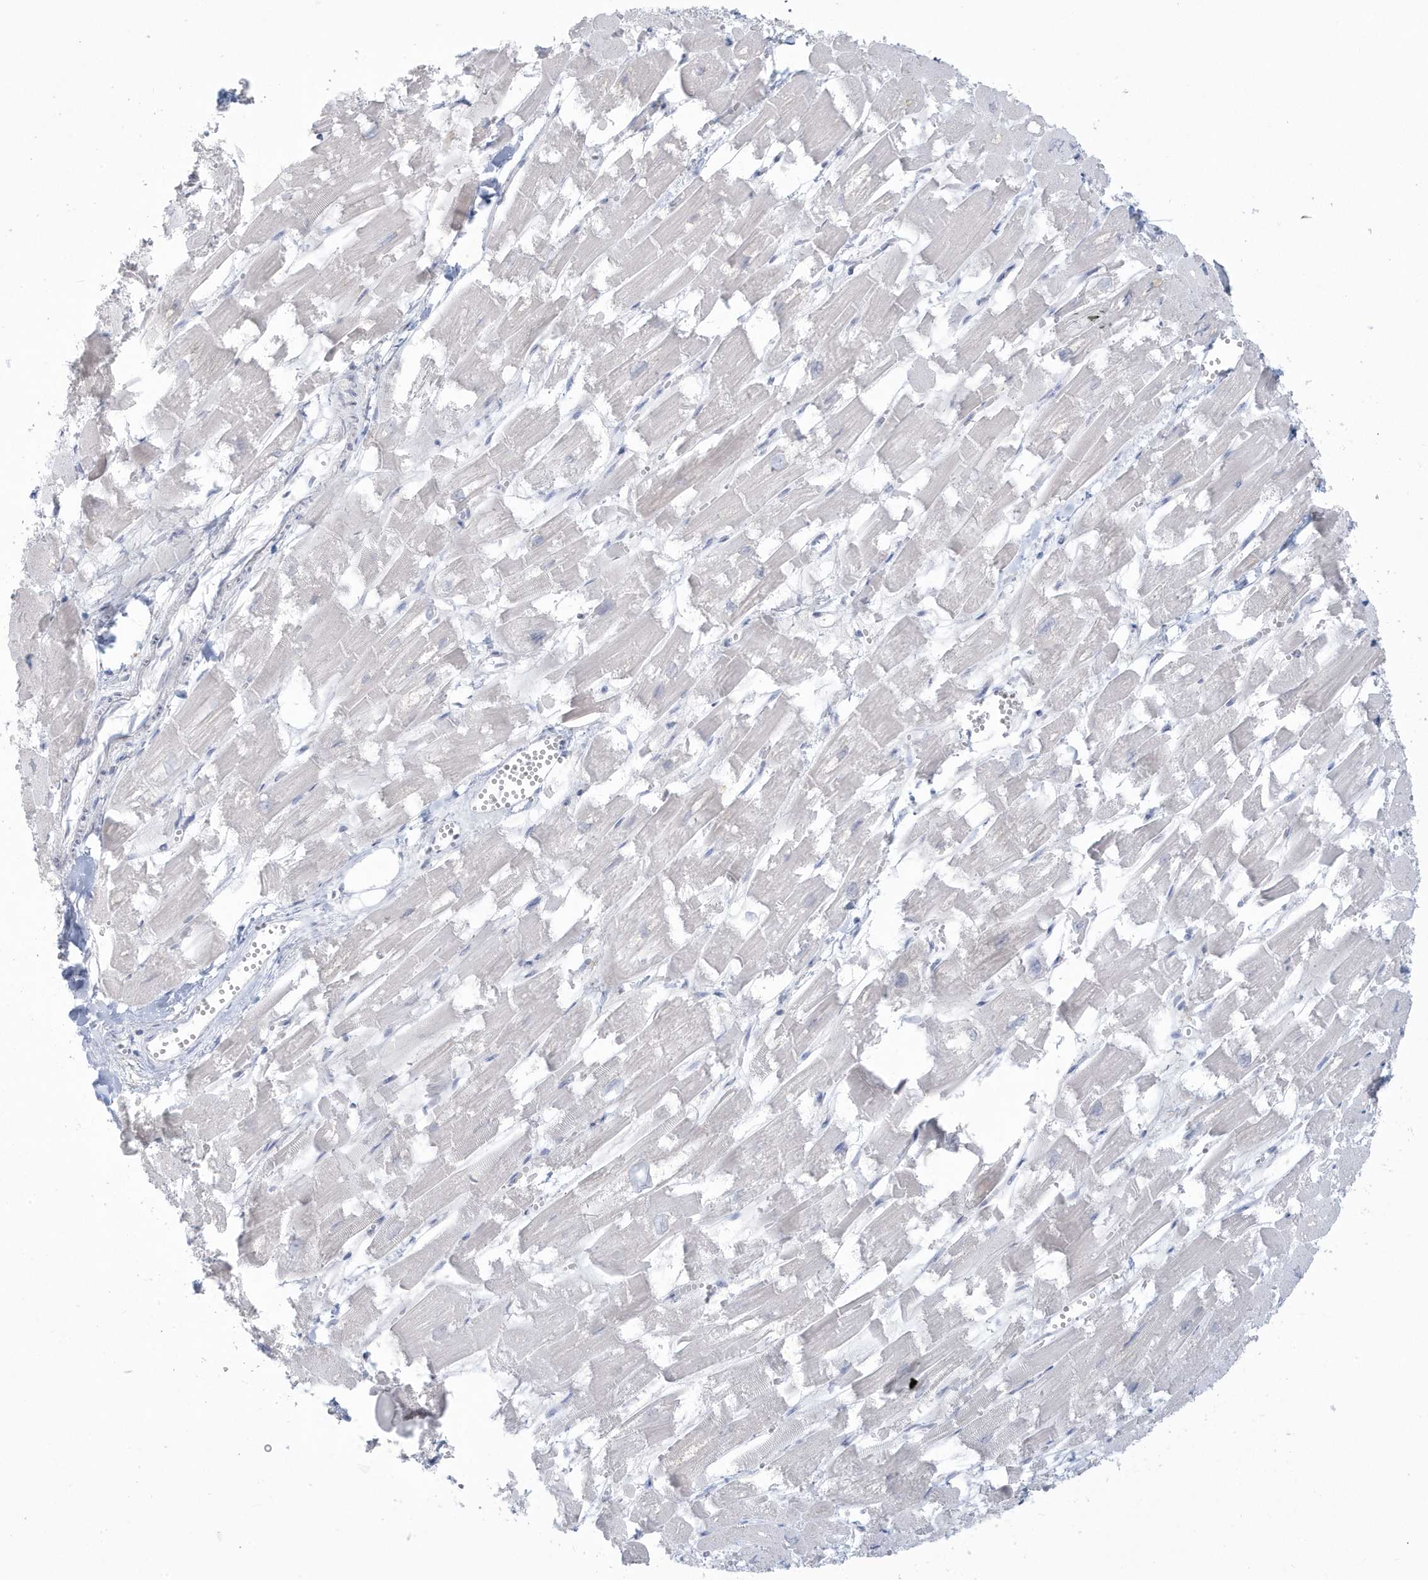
{"staining": {"intensity": "weak", "quantity": "<25%", "location": "cytoplasmic/membranous"}, "tissue": "heart muscle", "cell_type": "Cardiomyocytes", "image_type": "normal", "snomed": [{"axis": "morphology", "description": "Normal tissue, NOS"}, {"axis": "topography", "description": "Heart"}], "caption": "IHC micrograph of normal heart muscle stained for a protein (brown), which reveals no expression in cardiomyocytes.", "gene": "HERC6", "patient": {"sex": "male", "age": 54}}